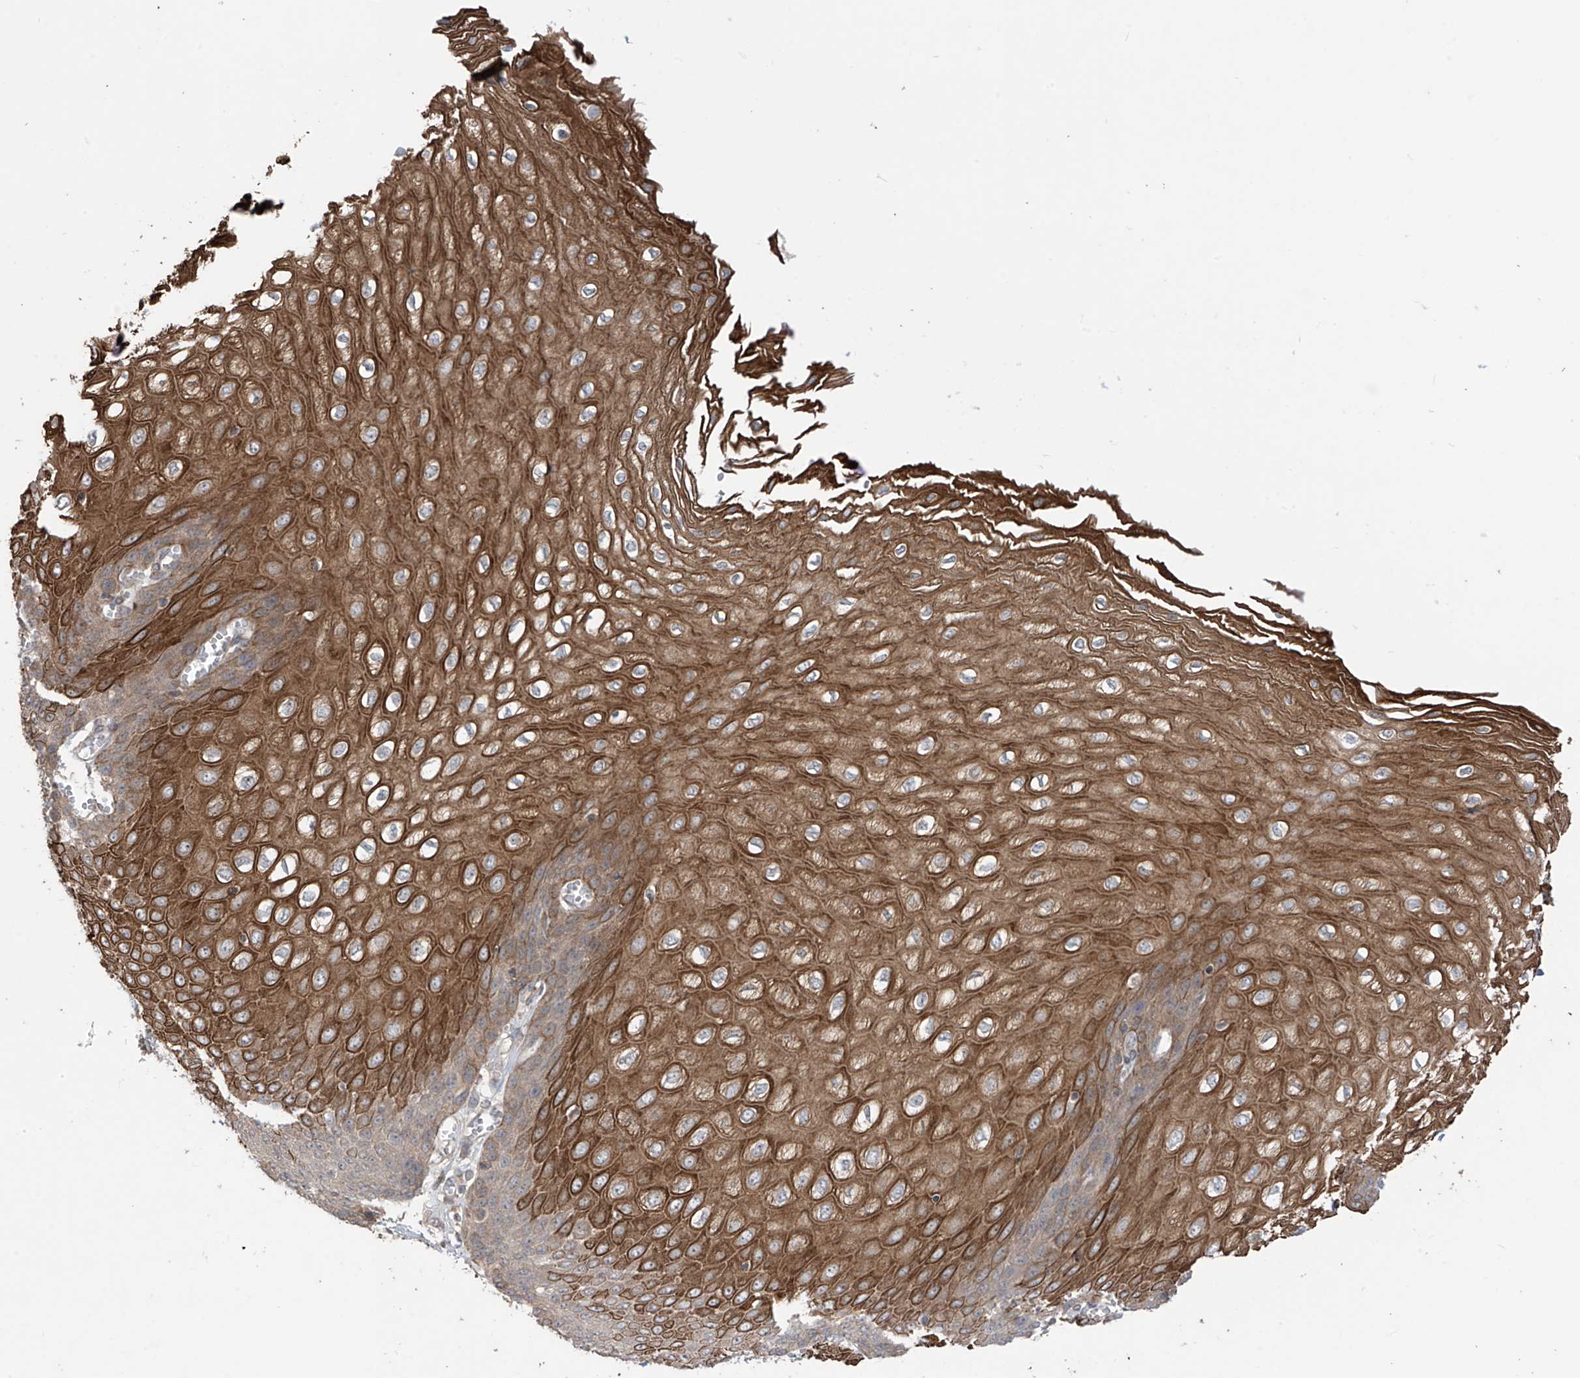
{"staining": {"intensity": "strong", "quantity": ">75%", "location": "cytoplasmic/membranous"}, "tissue": "esophagus", "cell_type": "Squamous epithelial cells", "image_type": "normal", "snomed": [{"axis": "morphology", "description": "Normal tissue, NOS"}, {"axis": "topography", "description": "Esophagus"}], "caption": "A histopathology image showing strong cytoplasmic/membranous positivity in approximately >75% of squamous epithelial cells in unremarkable esophagus, as visualized by brown immunohistochemical staining.", "gene": "LRRC74A", "patient": {"sex": "male", "age": 60}}